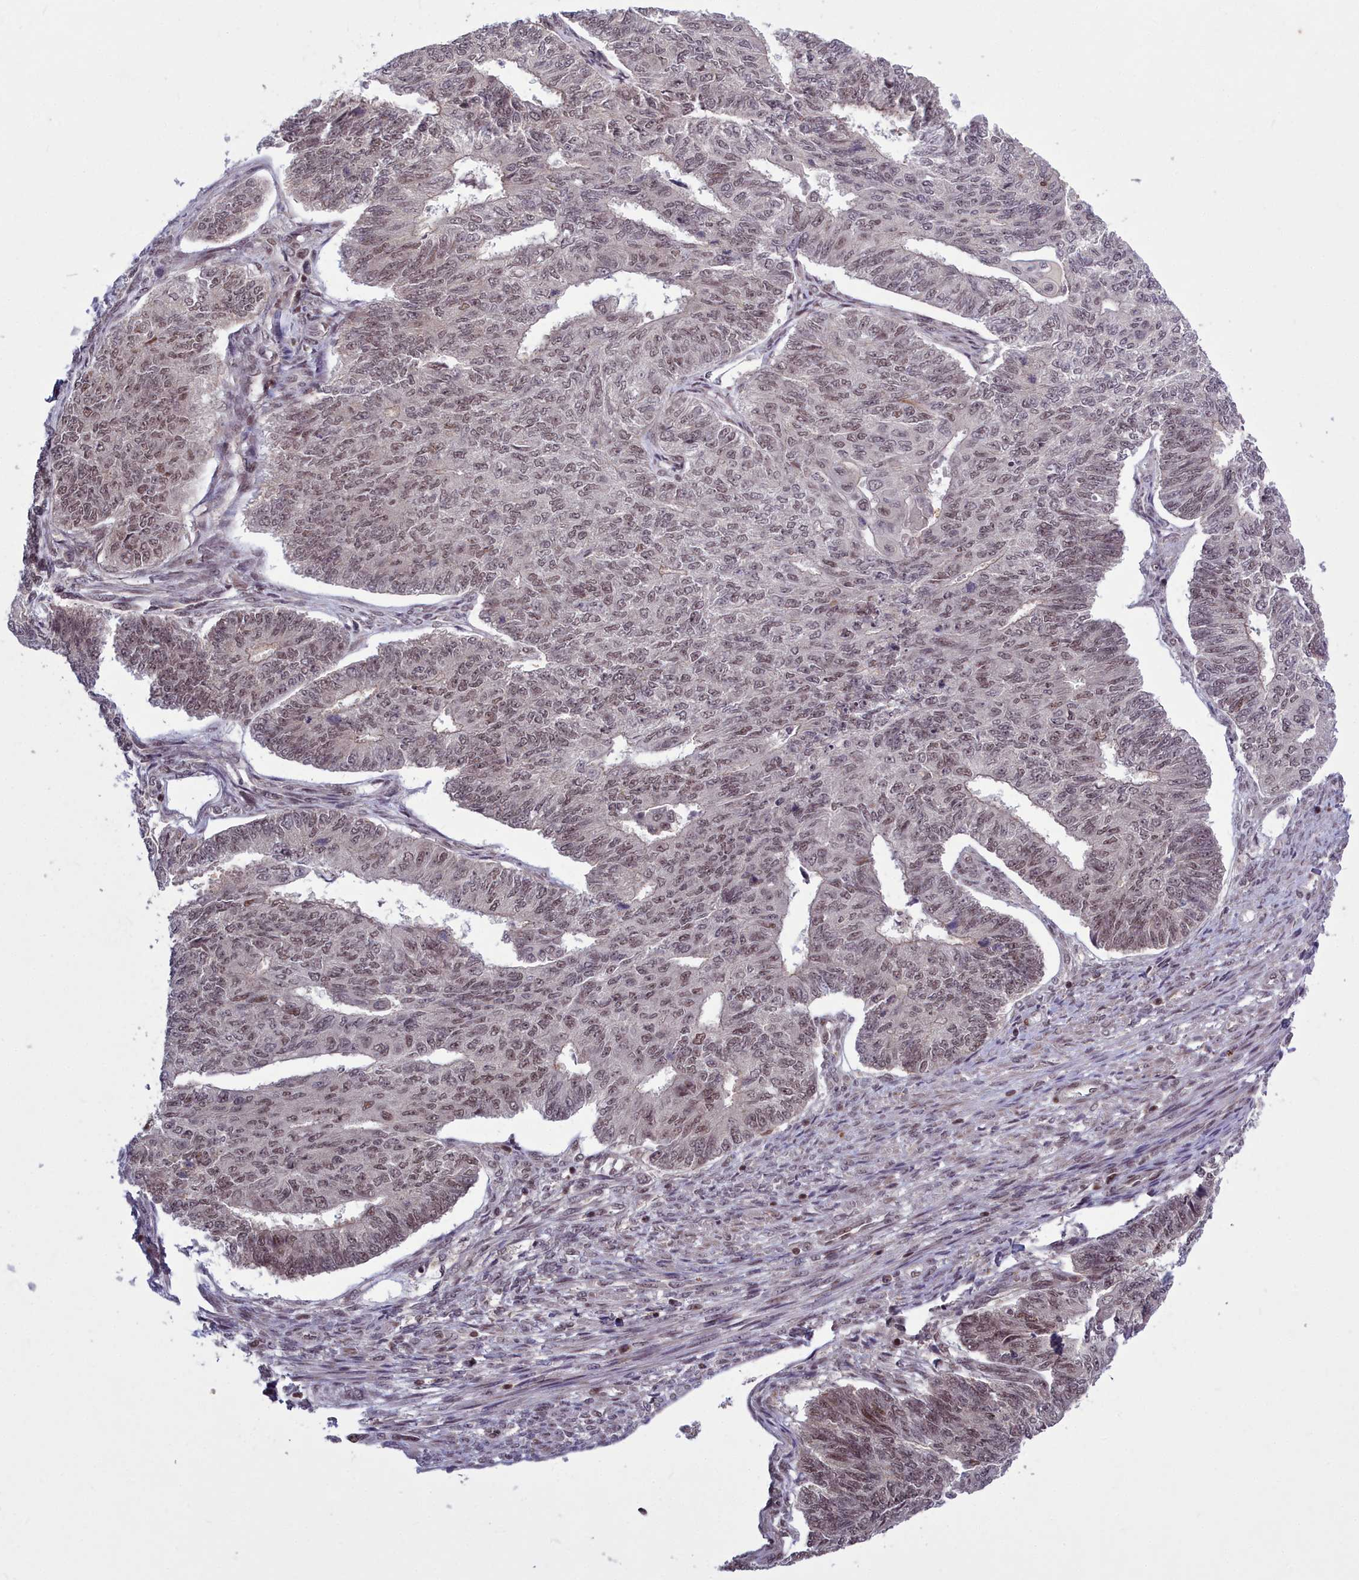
{"staining": {"intensity": "weak", "quantity": "25%-75%", "location": "nuclear"}, "tissue": "endometrial cancer", "cell_type": "Tumor cells", "image_type": "cancer", "snomed": [{"axis": "morphology", "description": "Adenocarcinoma, NOS"}, {"axis": "topography", "description": "Endometrium"}], "caption": "This is a micrograph of immunohistochemistry (IHC) staining of endometrial cancer, which shows weak expression in the nuclear of tumor cells.", "gene": "GMEB1", "patient": {"sex": "female", "age": 32}}